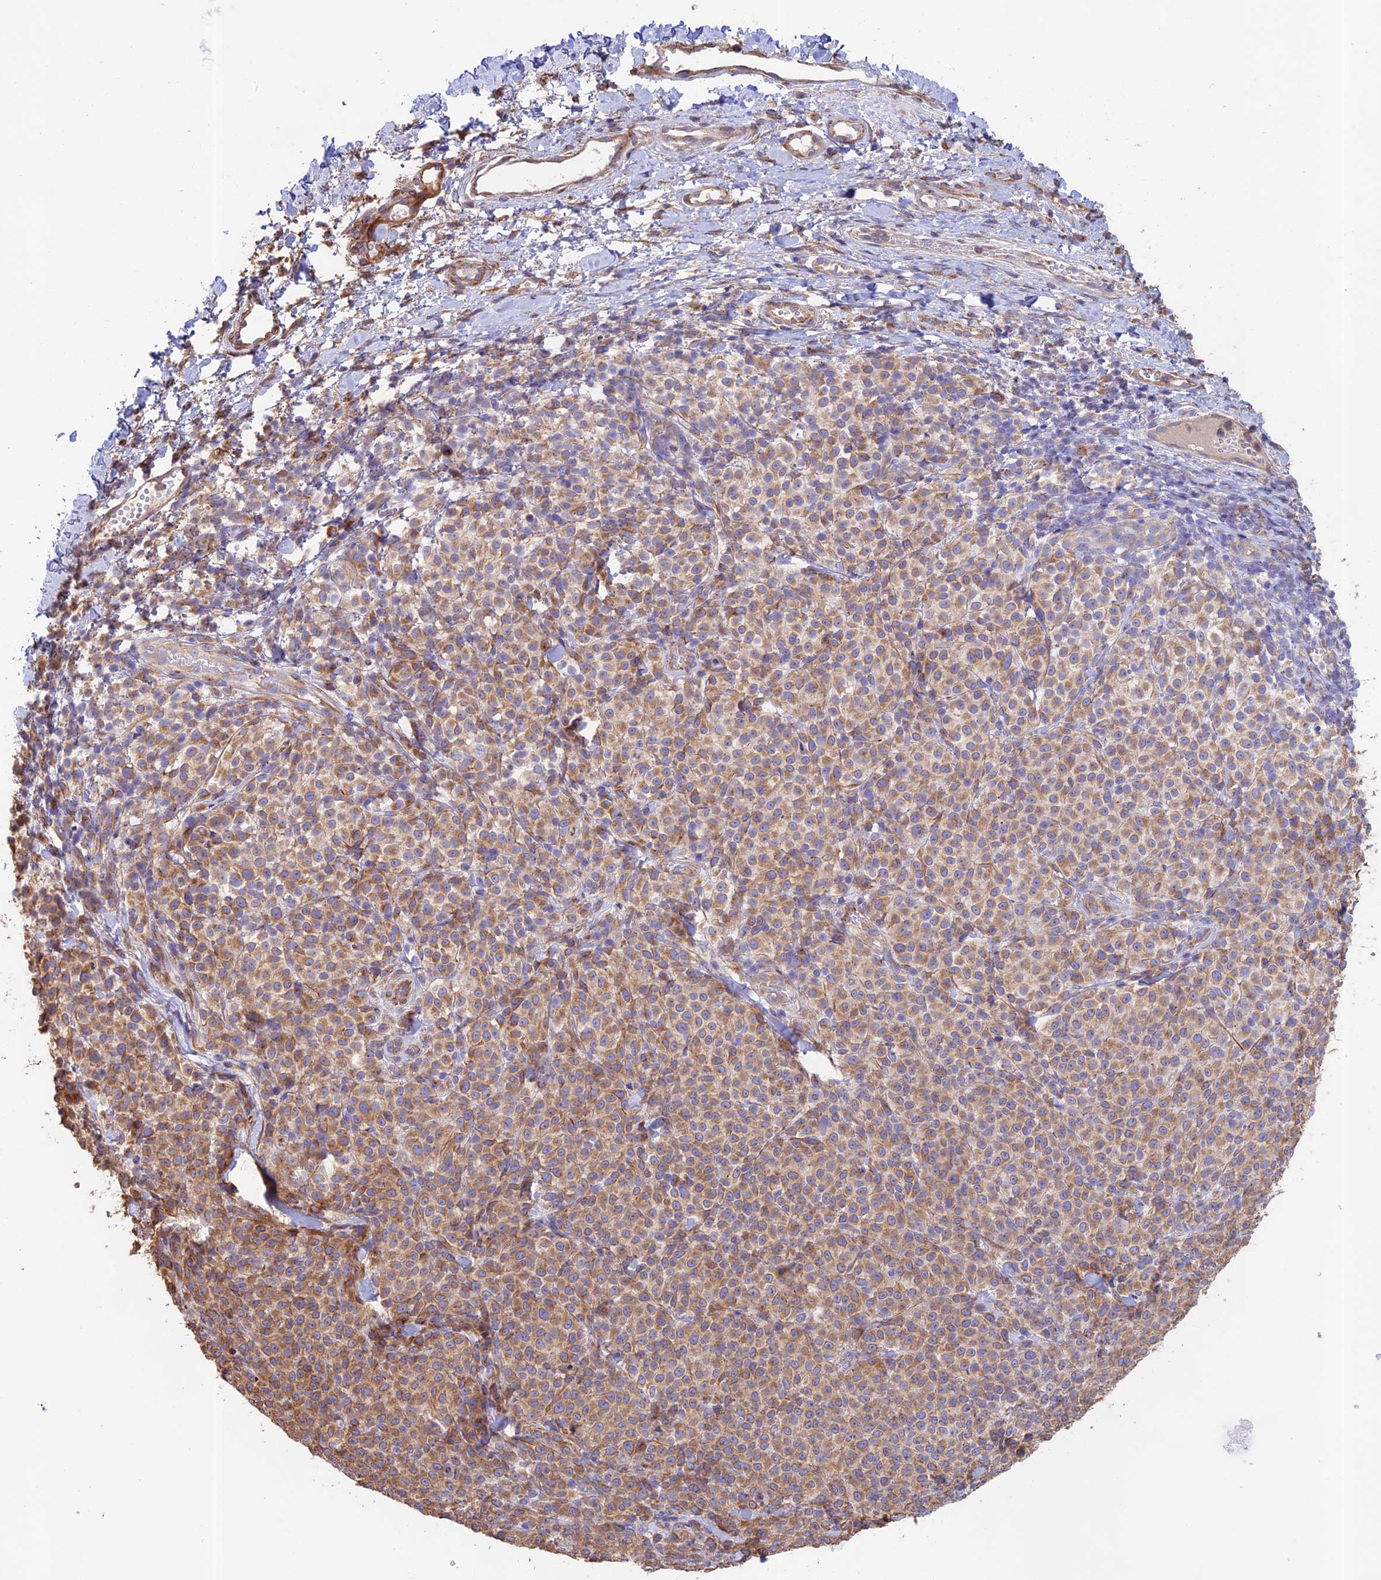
{"staining": {"intensity": "moderate", "quantity": "25%-75%", "location": "cytoplasmic/membranous"}, "tissue": "melanoma", "cell_type": "Tumor cells", "image_type": "cancer", "snomed": [{"axis": "morphology", "description": "Normal tissue, NOS"}, {"axis": "morphology", "description": "Malignant melanoma, NOS"}, {"axis": "topography", "description": "Skin"}], "caption": "Tumor cells reveal medium levels of moderate cytoplasmic/membranous expression in approximately 25%-75% of cells in human malignant melanoma.", "gene": "EMC3", "patient": {"sex": "female", "age": 34}}